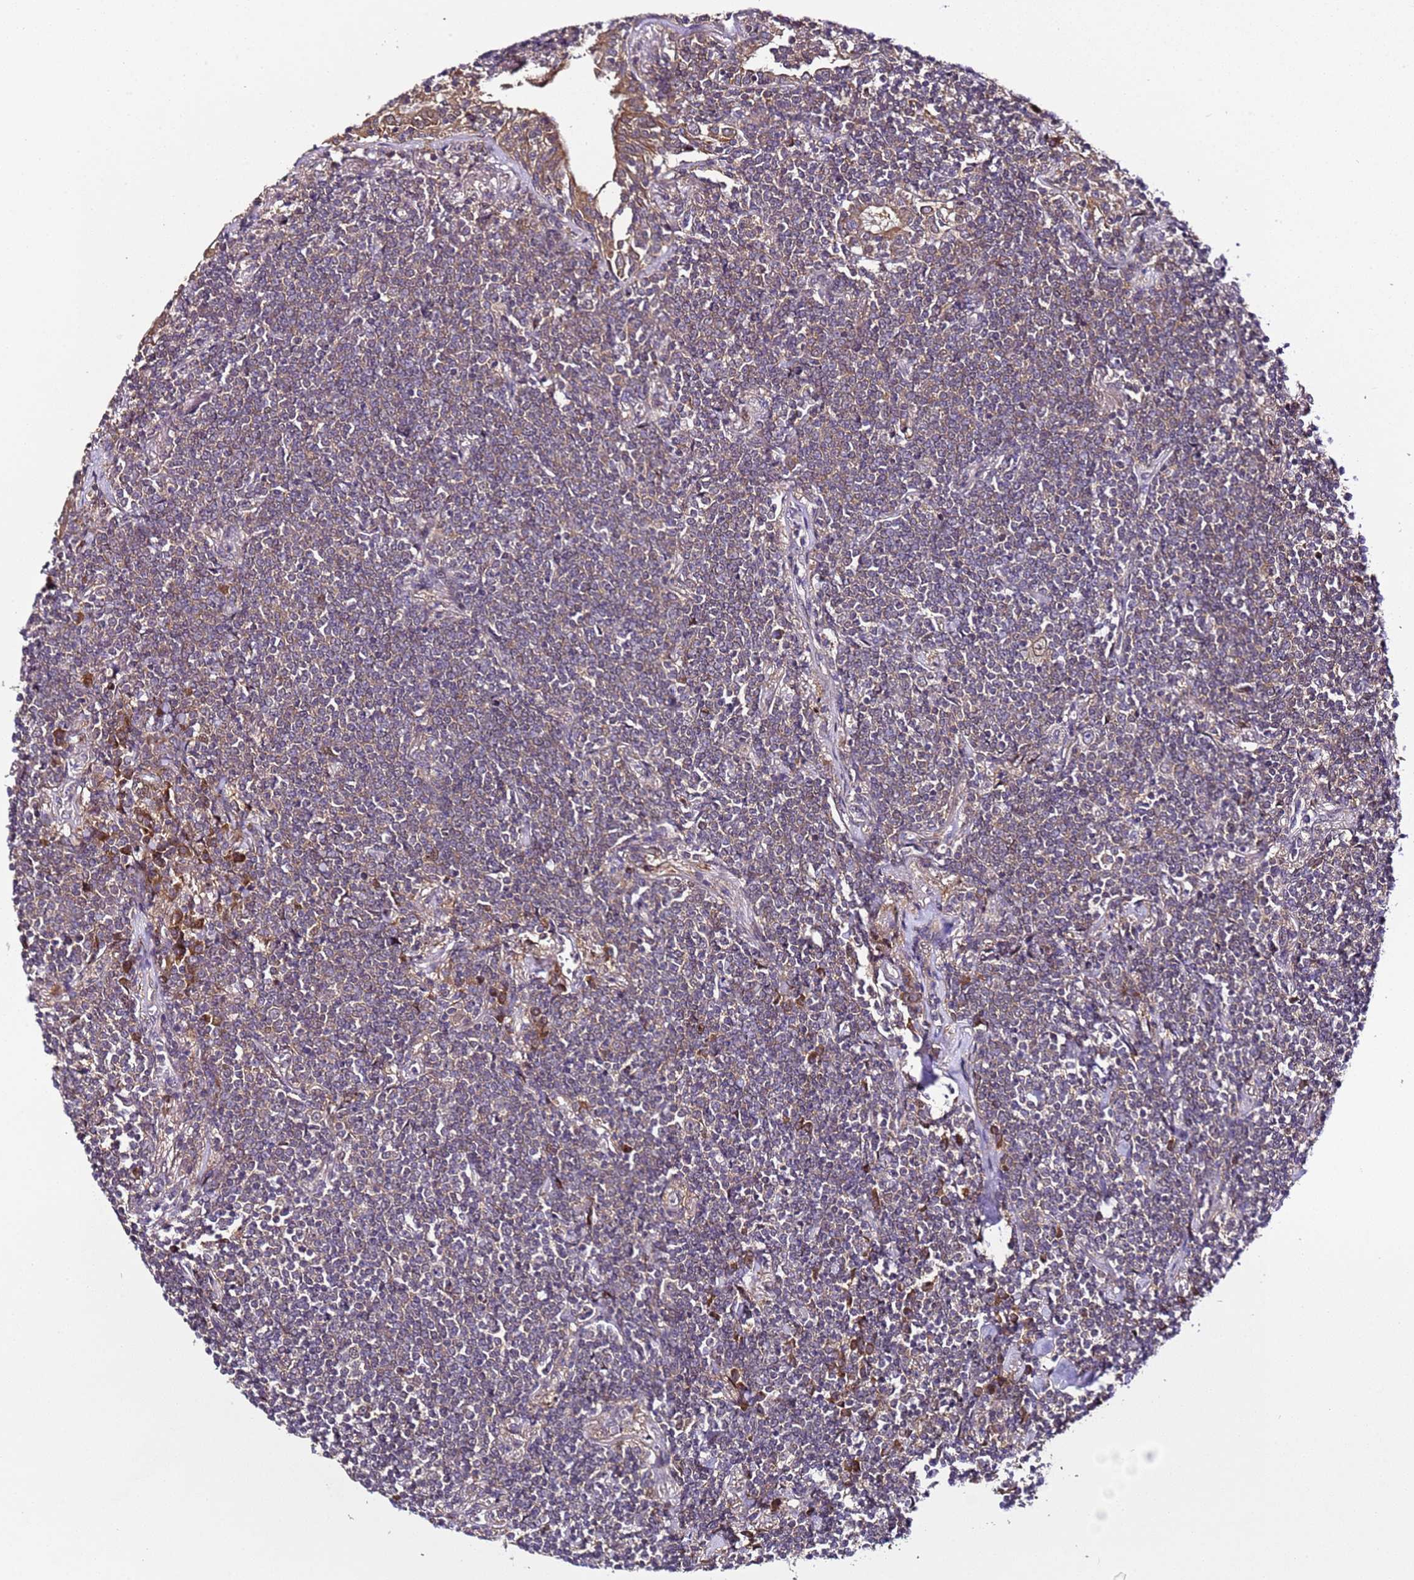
{"staining": {"intensity": "weak", "quantity": "<25%", "location": "cytoplasmic/membranous"}, "tissue": "lymphoma", "cell_type": "Tumor cells", "image_type": "cancer", "snomed": [{"axis": "morphology", "description": "Malignant lymphoma, non-Hodgkin's type, Low grade"}, {"axis": "topography", "description": "Lung"}], "caption": "Immunohistochemistry (IHC) photomicrograph of human lymphoma stained for a protein (brown), which reveals no positivity in tumor cells. (DAB IHC, high magnification).", "gene": "ALG3", "patient": {"sex": "female", "age": 71}}